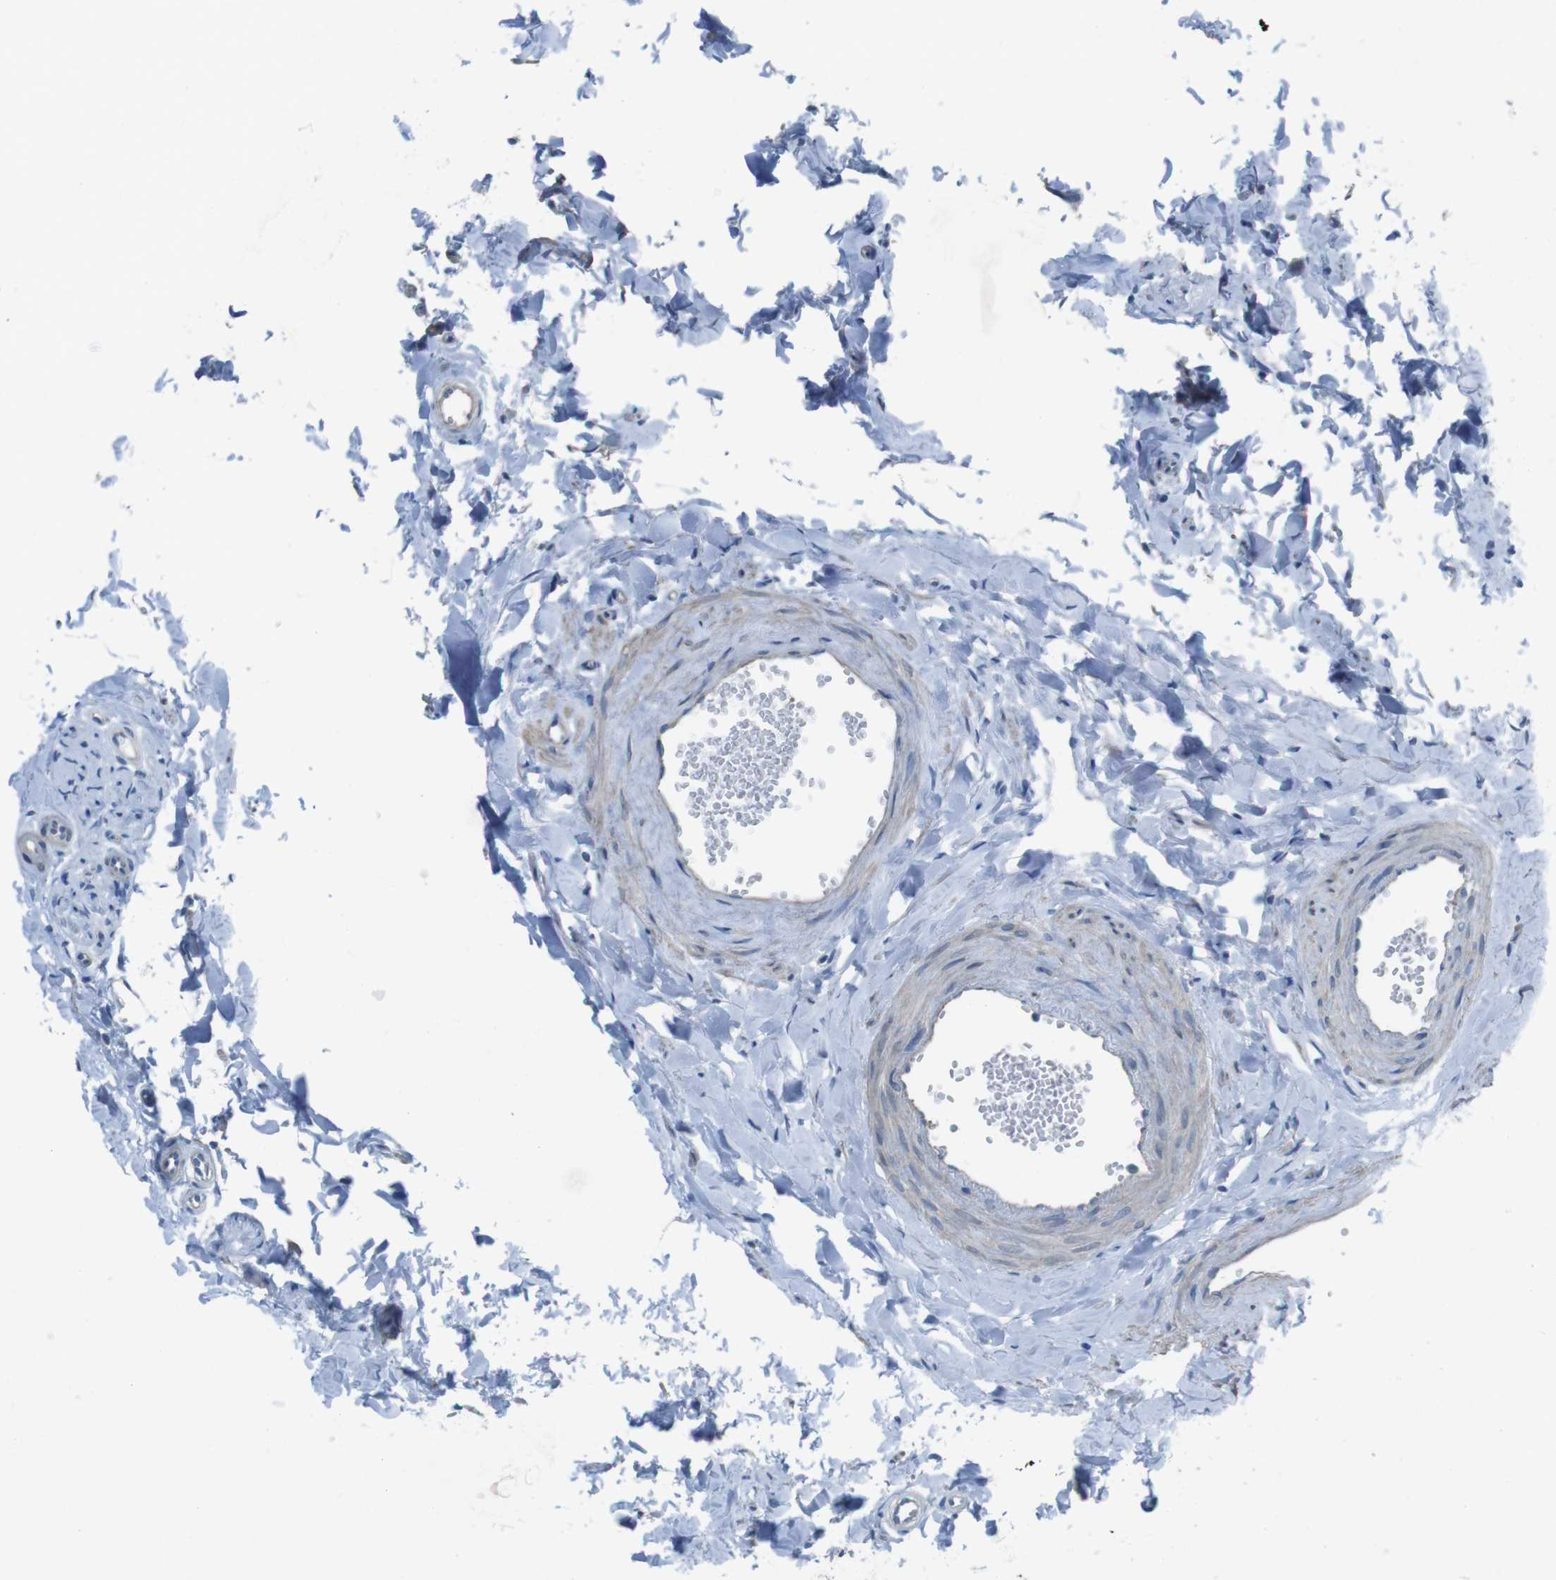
{"staining": {"intensity": "negative", "quantity": "none", "location": "none"}, "tissue": "epididymis", "cell_type": "Glandular cells", "image_type": "normal", "snomed": [{"axis": "morphology", "description": "Normal tissue, NOS"}, {"axis": "topography", "description": "Epididymis"}], "caption": "A micrograph of human epididymis is negative for staining in glandular cells. (DAB immunohistochemistry (IHC) visualized using brightfield microscopy, high magnification).", "gene": "CYP2C19", "patient": {"sex": "male", "age": 56}}